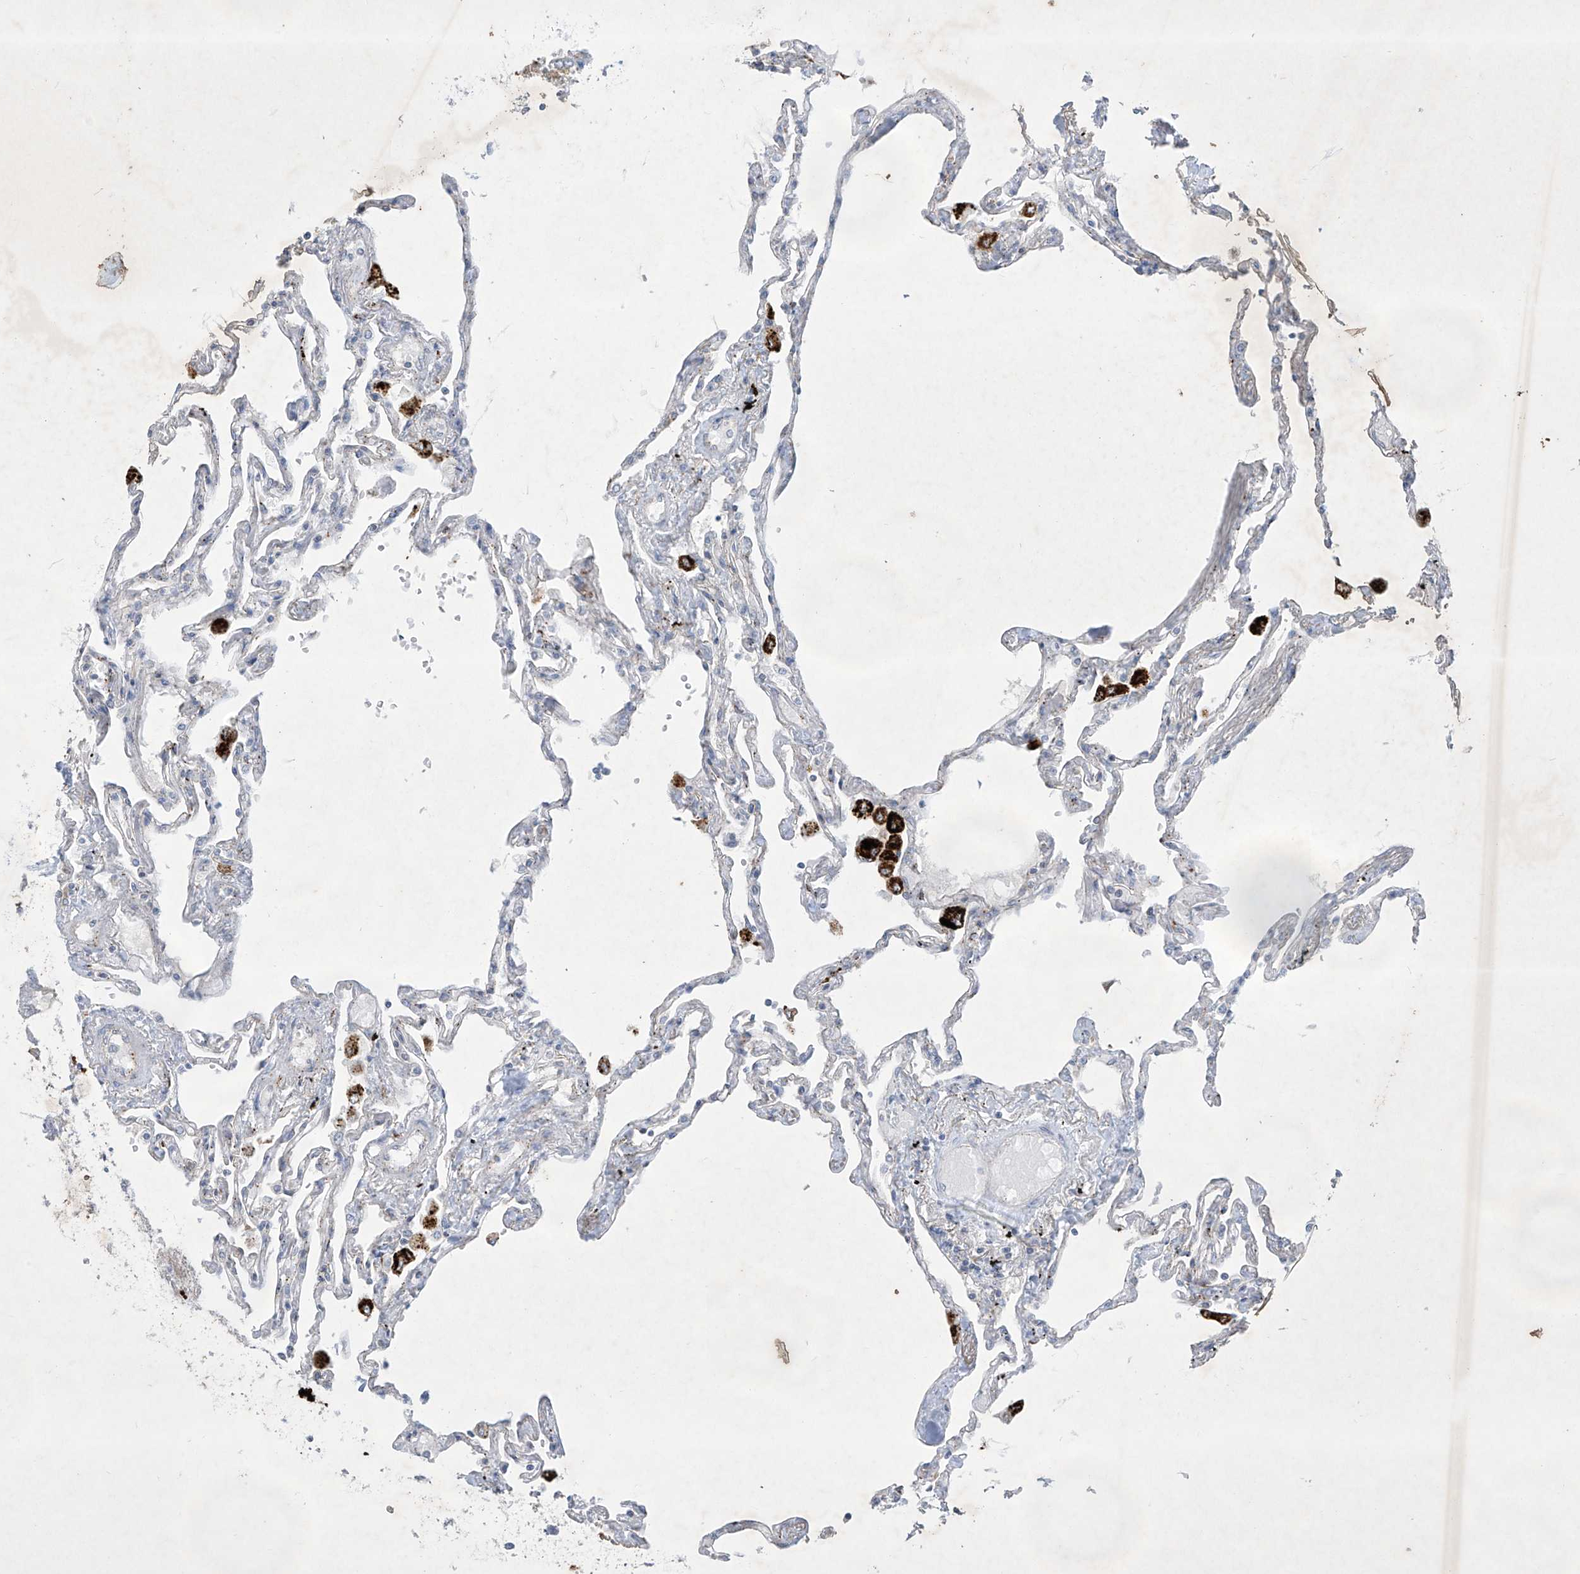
{"staining": {"intensity": "negative", "quantity": "none", "location": "none"}, "tissue": "lung", "cell_type": "Alveolar cells", "image_type": "normal", "snomed": [{"axis": "morphology", "description": "Normal tissue, NOS"}, {"axis": "topography", "description": "Lung"}], "caption": "Human lung stained for a protein using immunohistochemistry (IHC) reveals no expression in alveolar cells.", "gene": "GPR137C", "patient": {"sex": "female", "age": 67}}